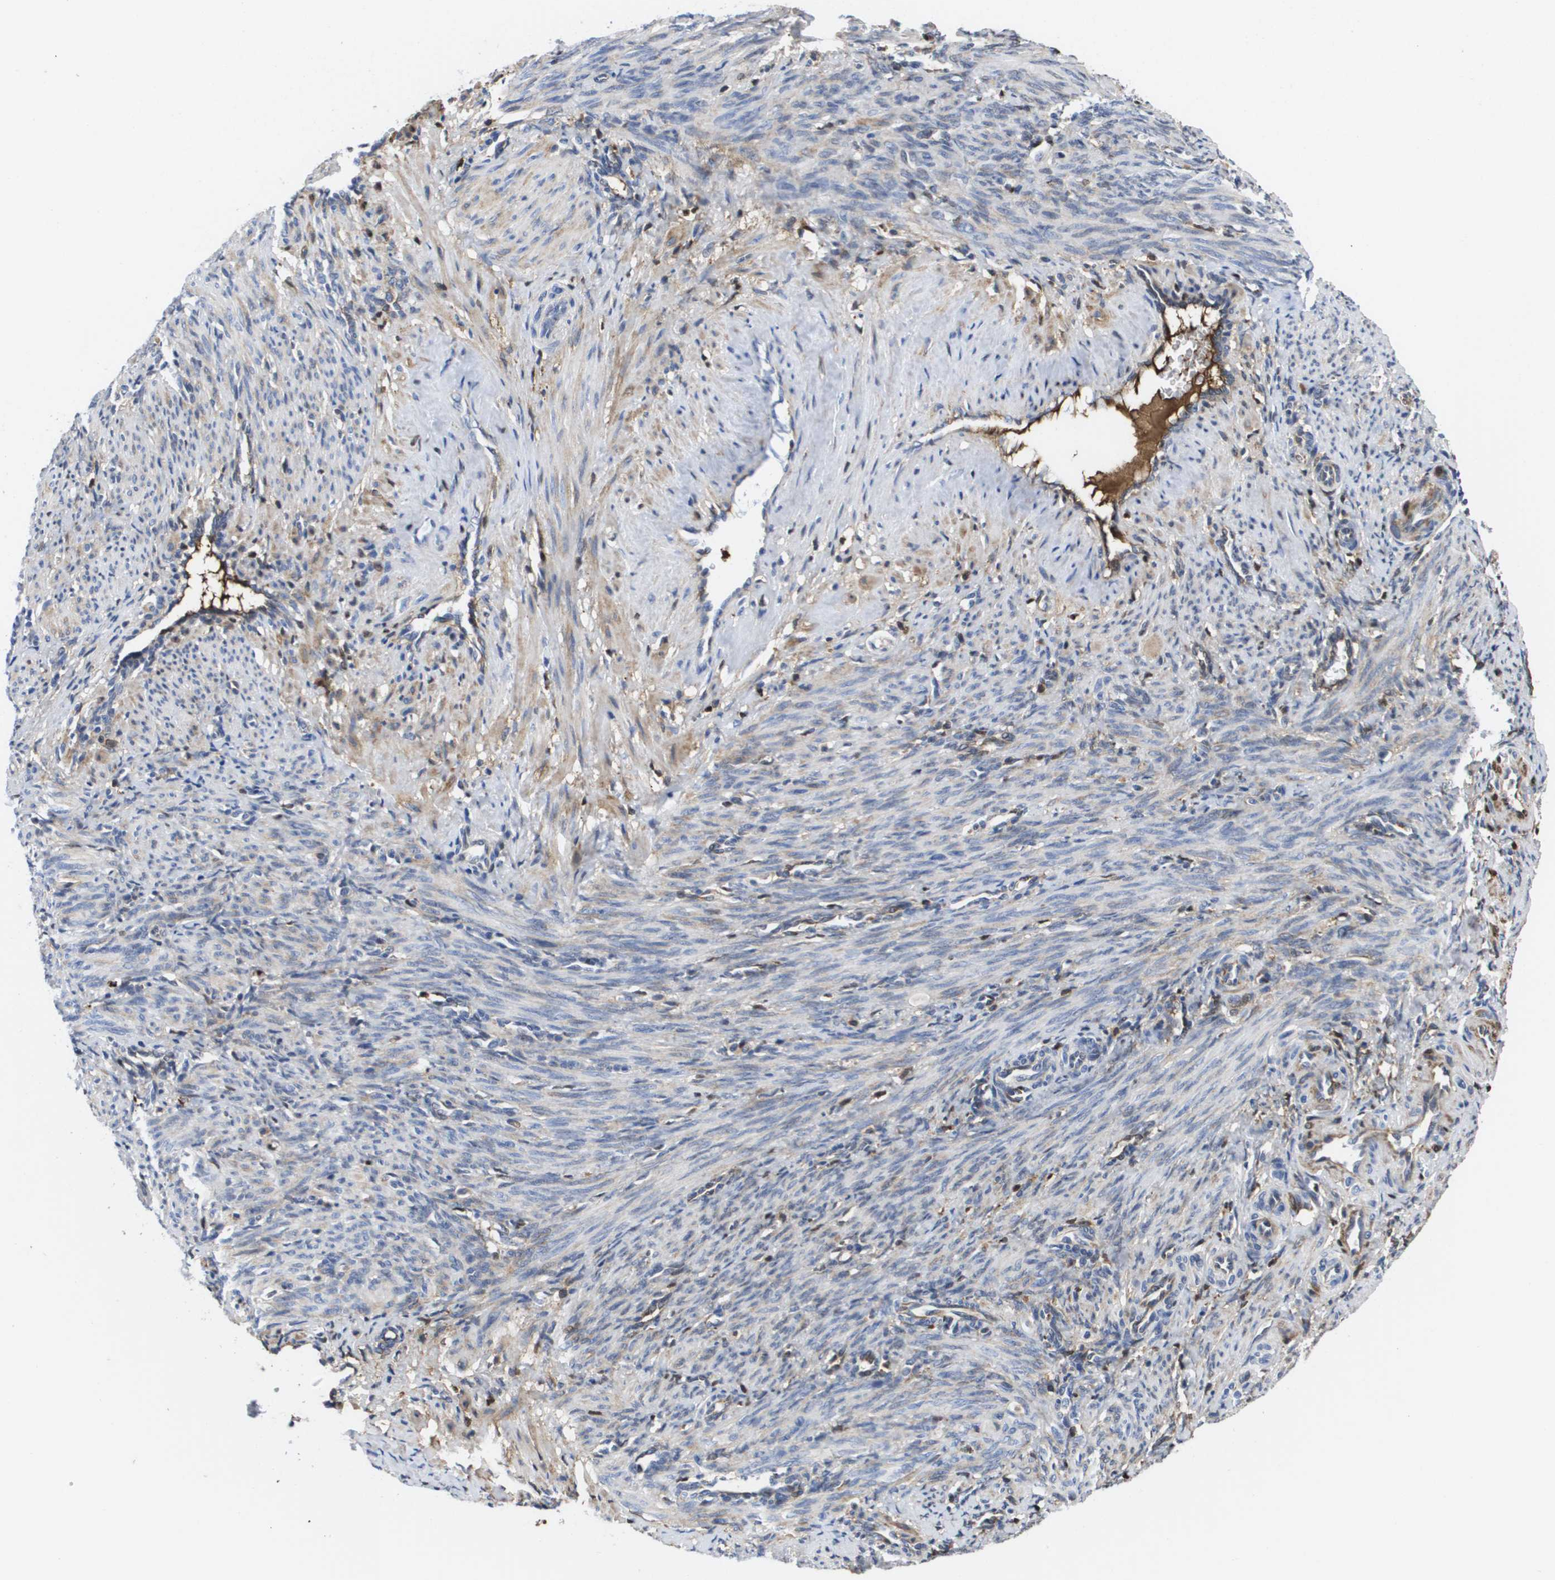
{"staining": {"intensity": "moderate", "quantity": "25%-75%", "location": "cytoplasmic/membranous"}, "tissue": "smooth muscle", "cell_type": "Smooth muscle cells", "image_type": "normal", "snomed": [{"axis": "morphology", "description": "Normal tissue, NOS"}, {"axis": "topography", "description": "Endometrium"}], "caption": "Approximately 25%-75% of smooth muscle cells in normal human smooth muscle demonstrate moderate cytoplasmic/membranous protein staining as visualized by brown immunohistochemical staining.", "gene": "SERPINC1", "patient": {"sex": "female", "age": 33}}